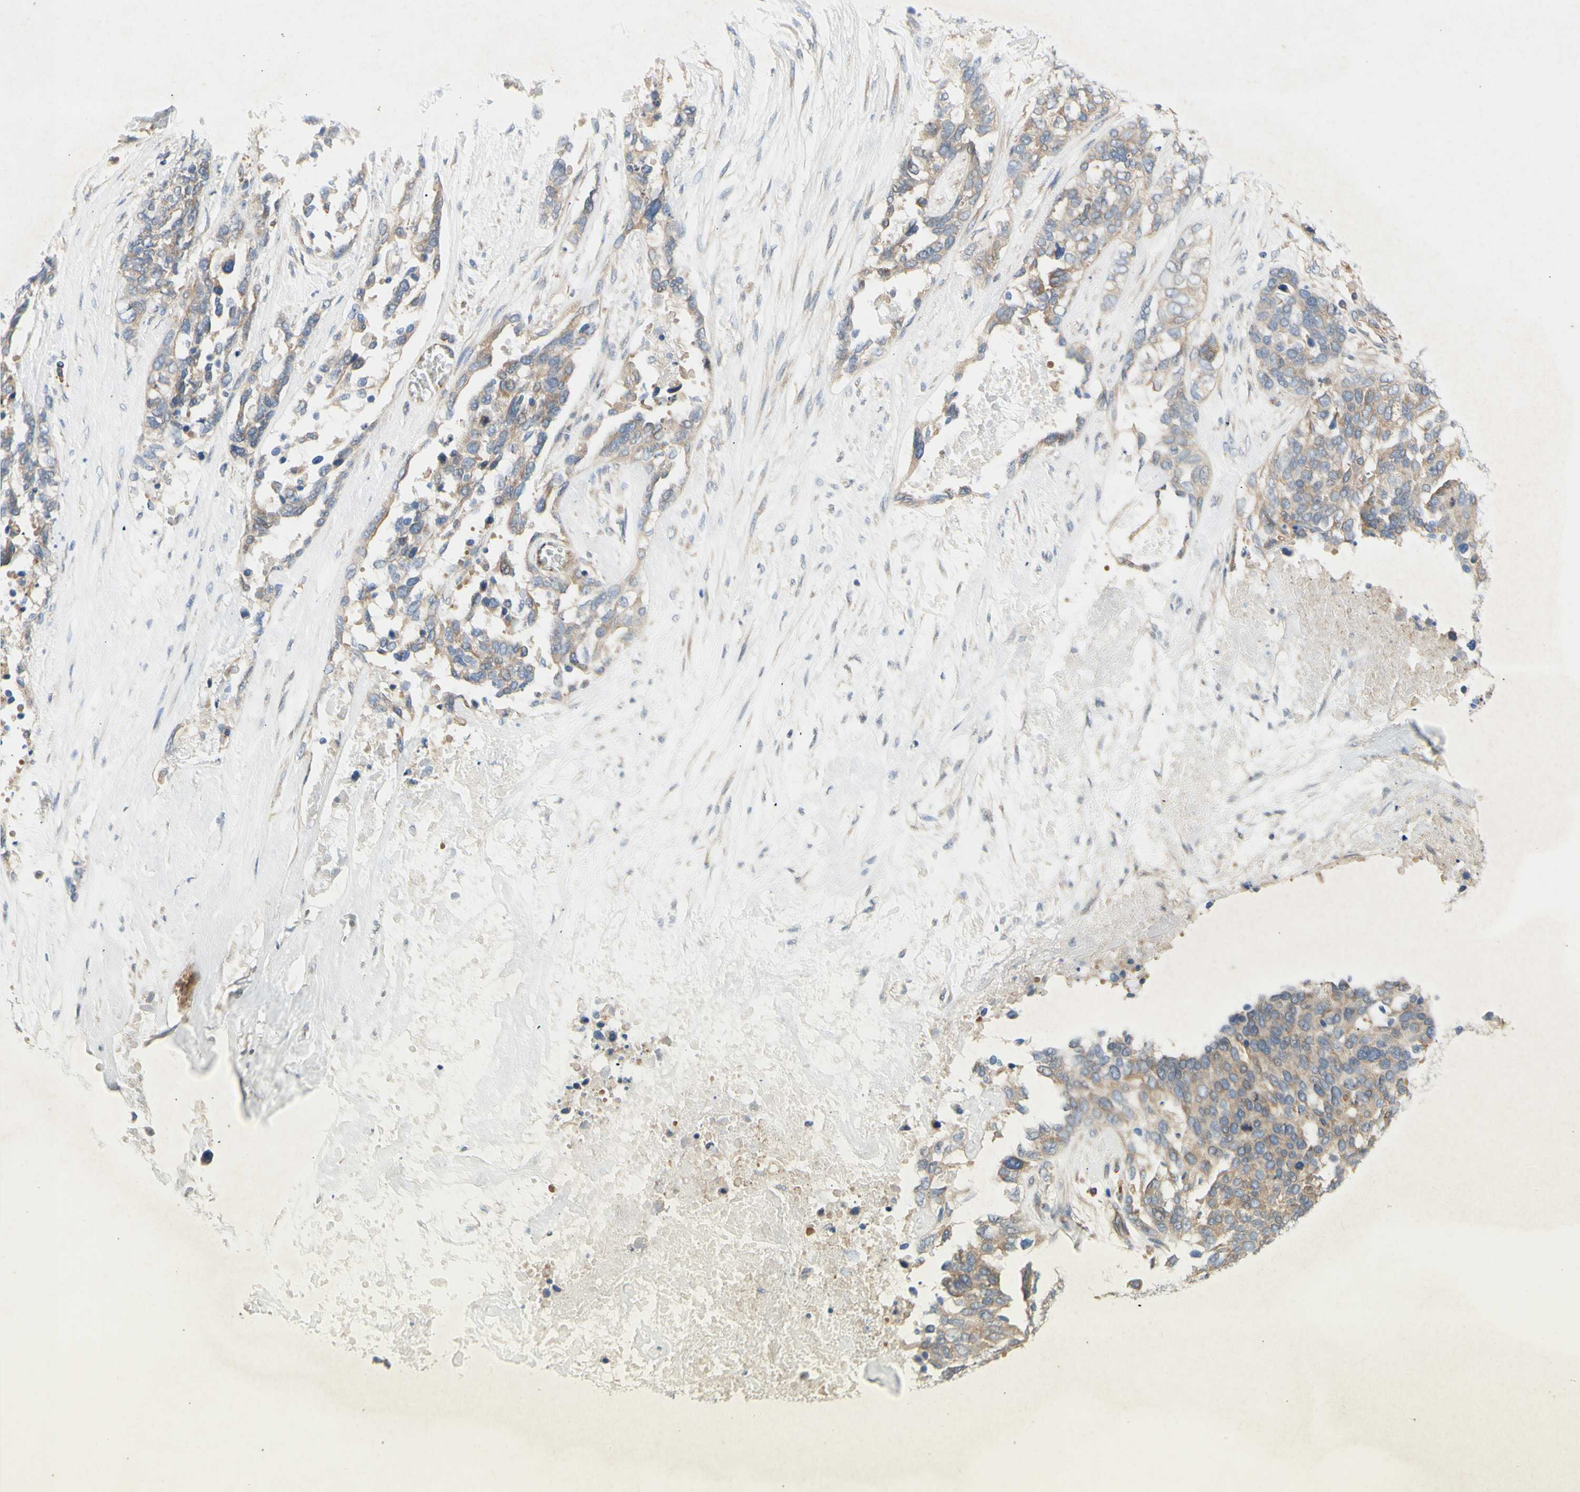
{"staining": {"intensity": "weak", "quantity": ">75%", "location": "cytoplasmic/membranous"}, "tissue": "ovarian cancer", "cell_type": "Tumor cells", "image_type": "cancer", "snomed": [{"axis": "morphology", "description": "Cystadenocarcinoma, serous, NOS"}, {"axis": "topography", "description": "Ovary"}], "caption": "Weak cytoplasmic/membranous expression is present in approximately >75% of tumor cells in ovarian cancer (serous cystadenocarcinoma).", "gene": "KLC1", "patient": {"sex": "female", "age": 44}}